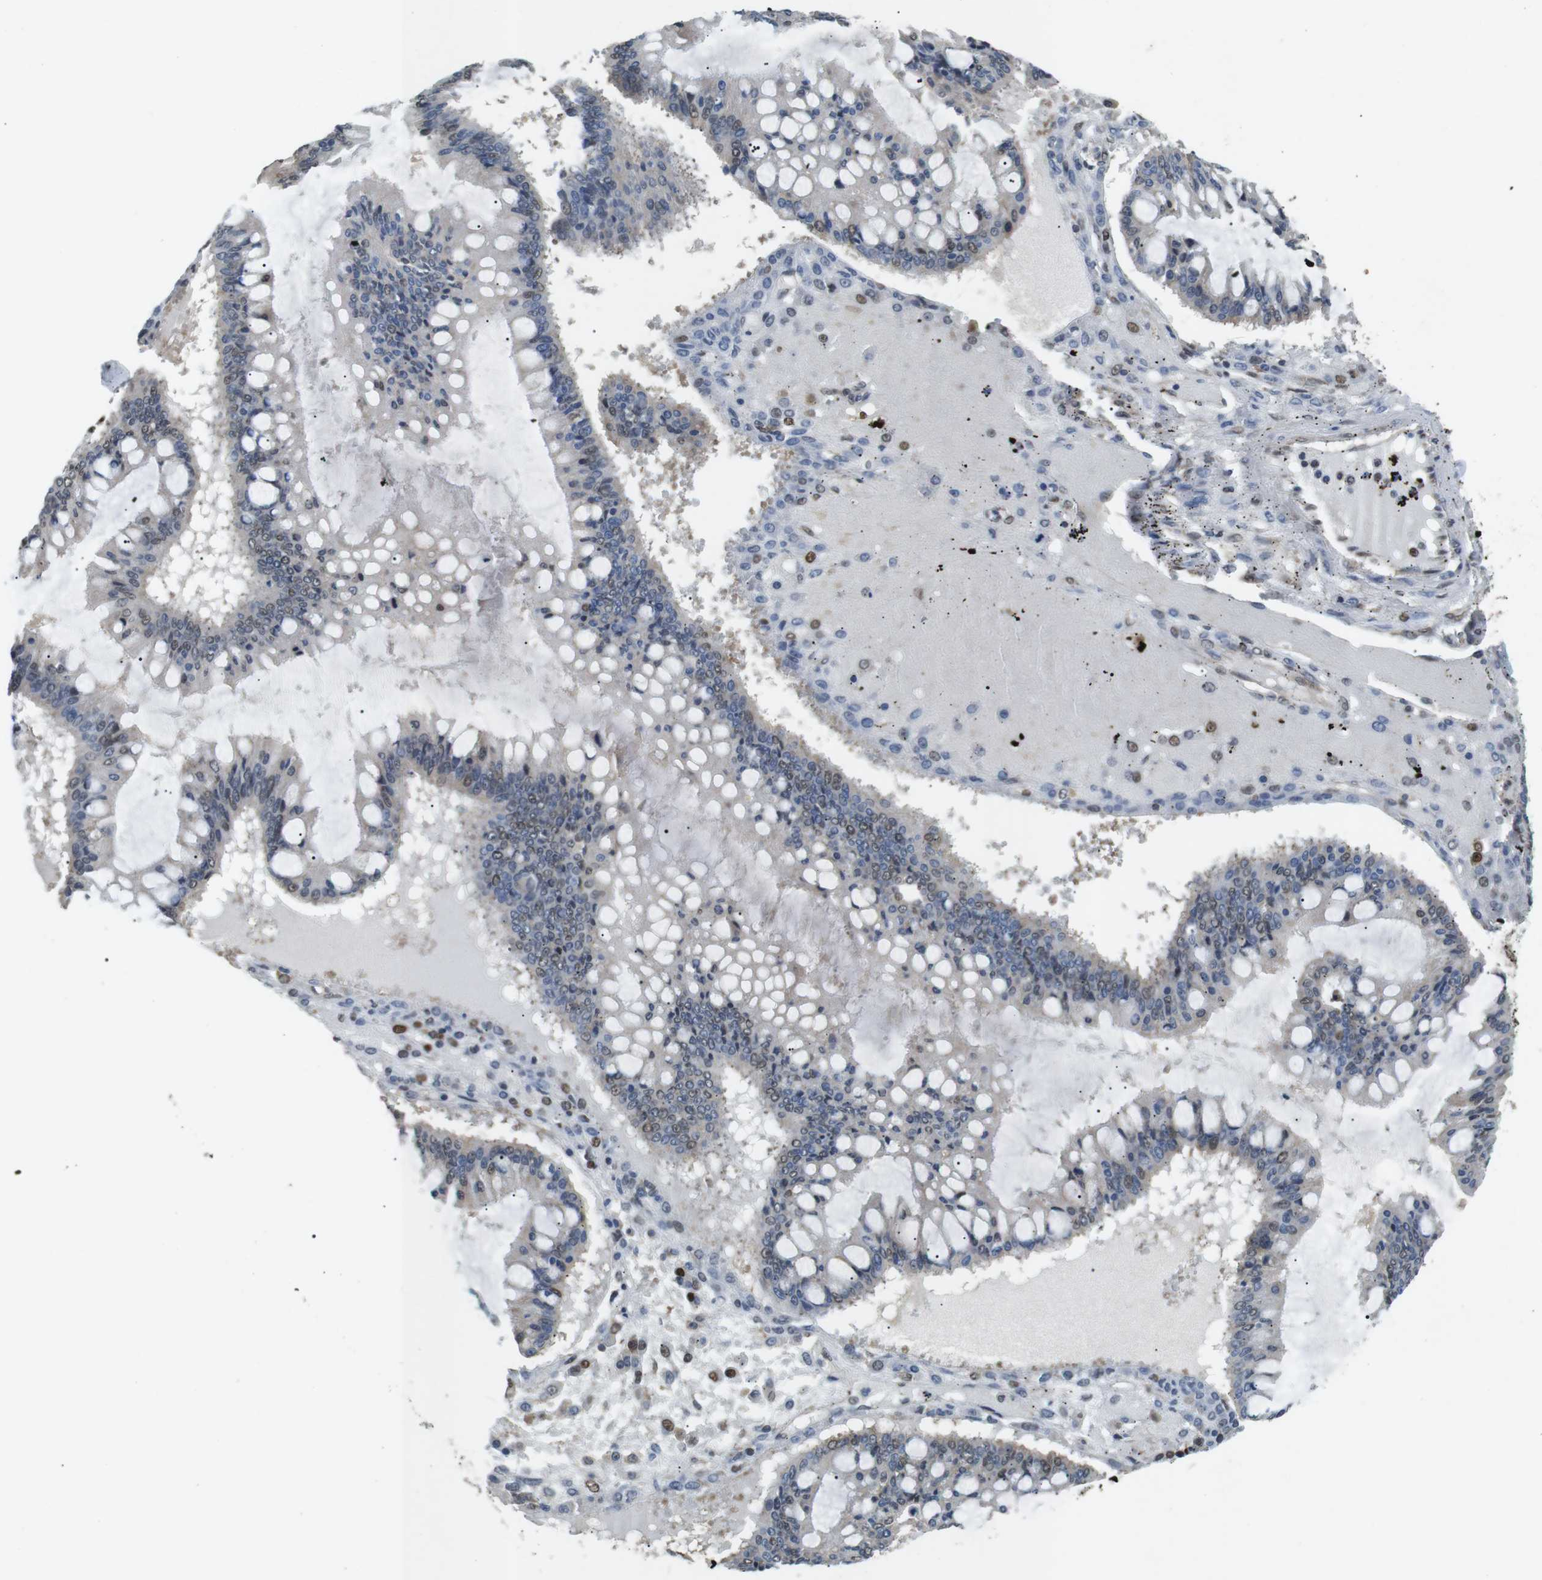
{"staining": {"intensity": "weak", "quantity": "25%-75%", "location": "nuclear"}, "tissue": "ovarian cancer", "cell_type": "Tumor cells", "image_type": "cancer", "snomed": [{"axis": "morphology", "description": "Cystadenocarcinoma, mucinous, NOS"}, {"axis": "topography", "description": "Ovary"}], "caption": "Immunohistochemical staining of human ovarian cancer shows low levels of weak nuclear protein staining in about 25%-75% of tumor cells. (Stains: DAB (3,3'-diaminobenzidine) in brown, nuclei in blue, Microscopy: brightfield microscopy at high magnification).", "gene": "ORAI3", "patient": {"sex": "female", "age": 73}}